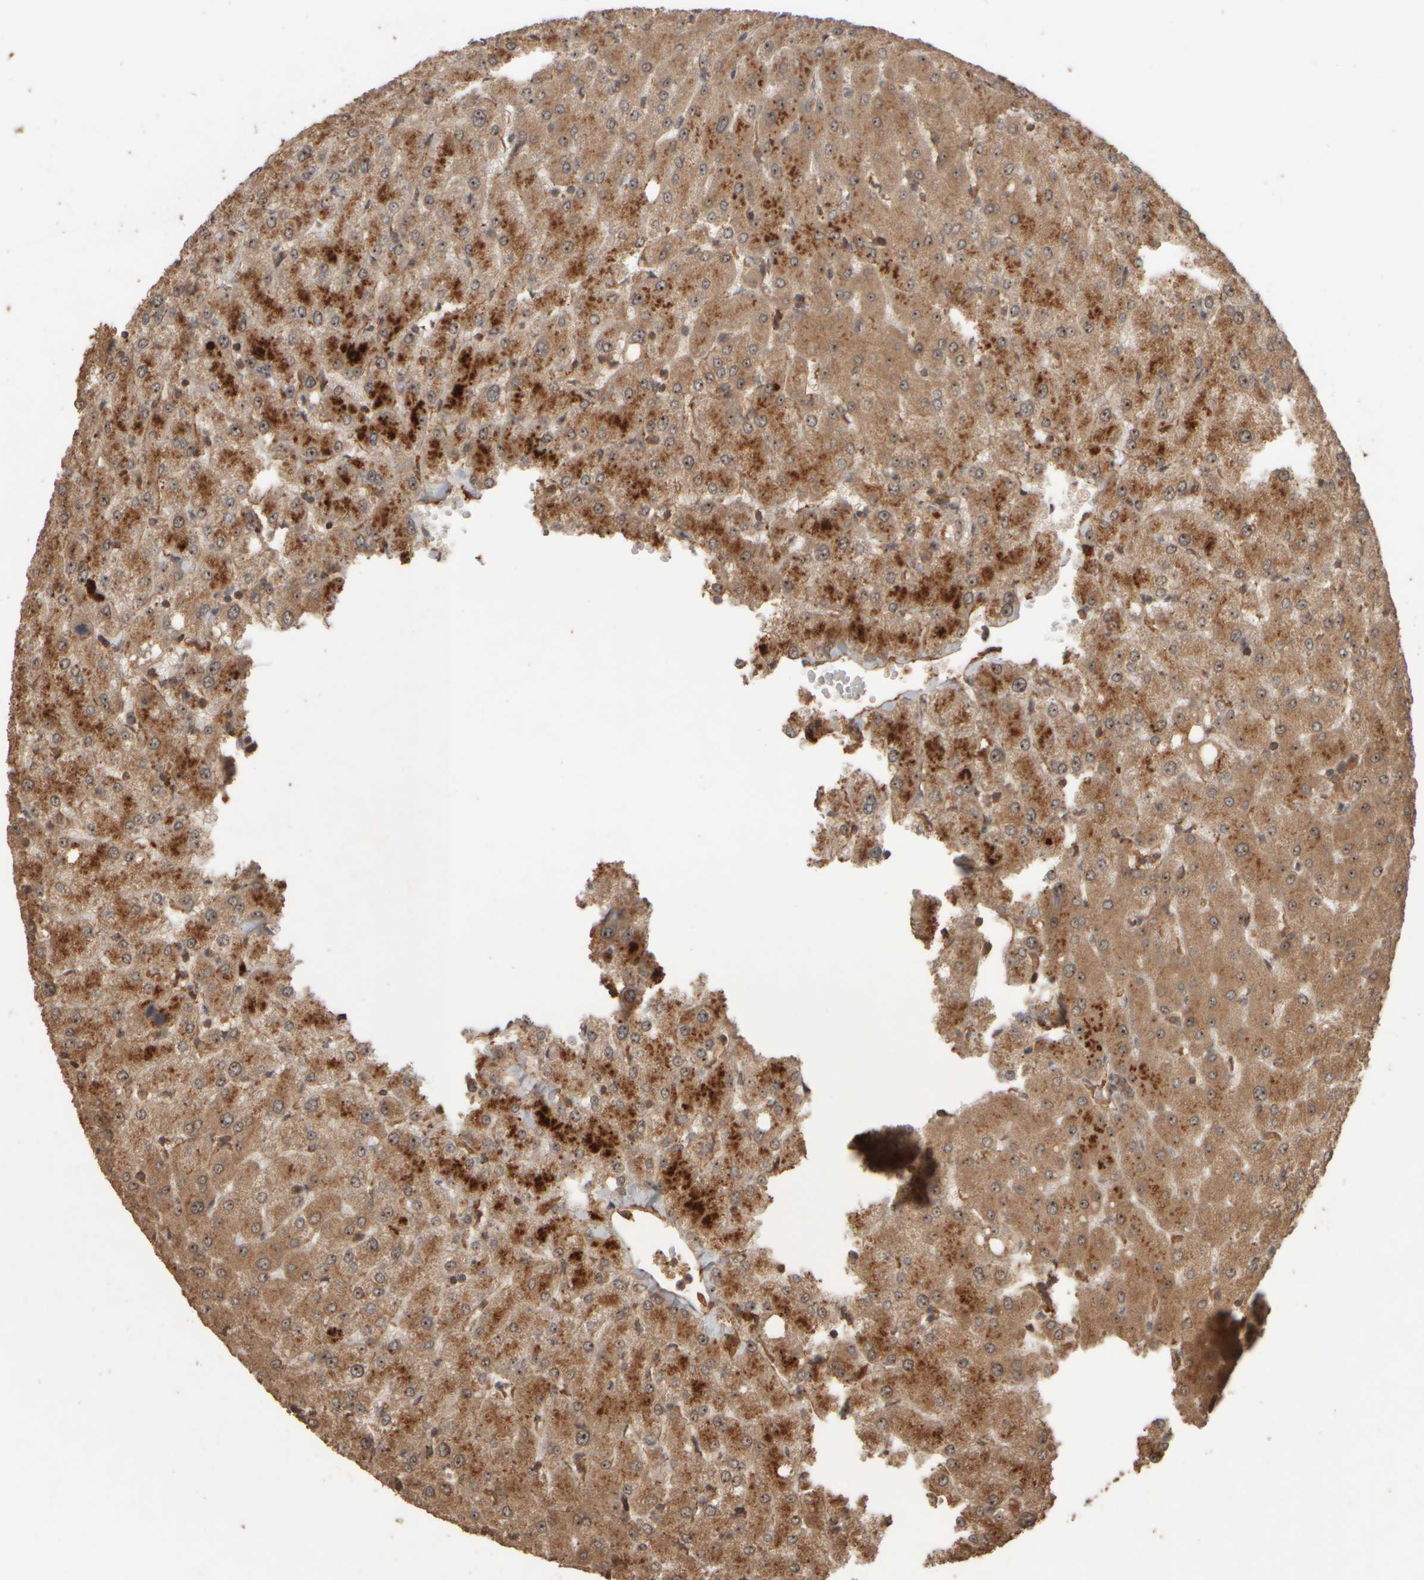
{"staining": {"intensity": "weak", "quantity": ">75%", "location": "cytoplasmic/membranous"}, "tissue": "liver", "cell_type": "Cholangiocytes", "image_type": "normal", "snomed": [{"axis": "morphology", "description": "Normal tissue, NOS"}, {"axis": "topography", "description": "Liver"}], "caption": "Immunohistochemistry (IHC) of unremarkable human liver exhibits low levels of weak cytoplasmic/membranous staining in approximately >75% of cholangiocytes. The staining was performed using DAB, with brown indicating positive protein expression. Nuclei are stained blue with hematoxylin.", "gene": "SPHK1", "patient": {"sex": "female", "age": 54}}